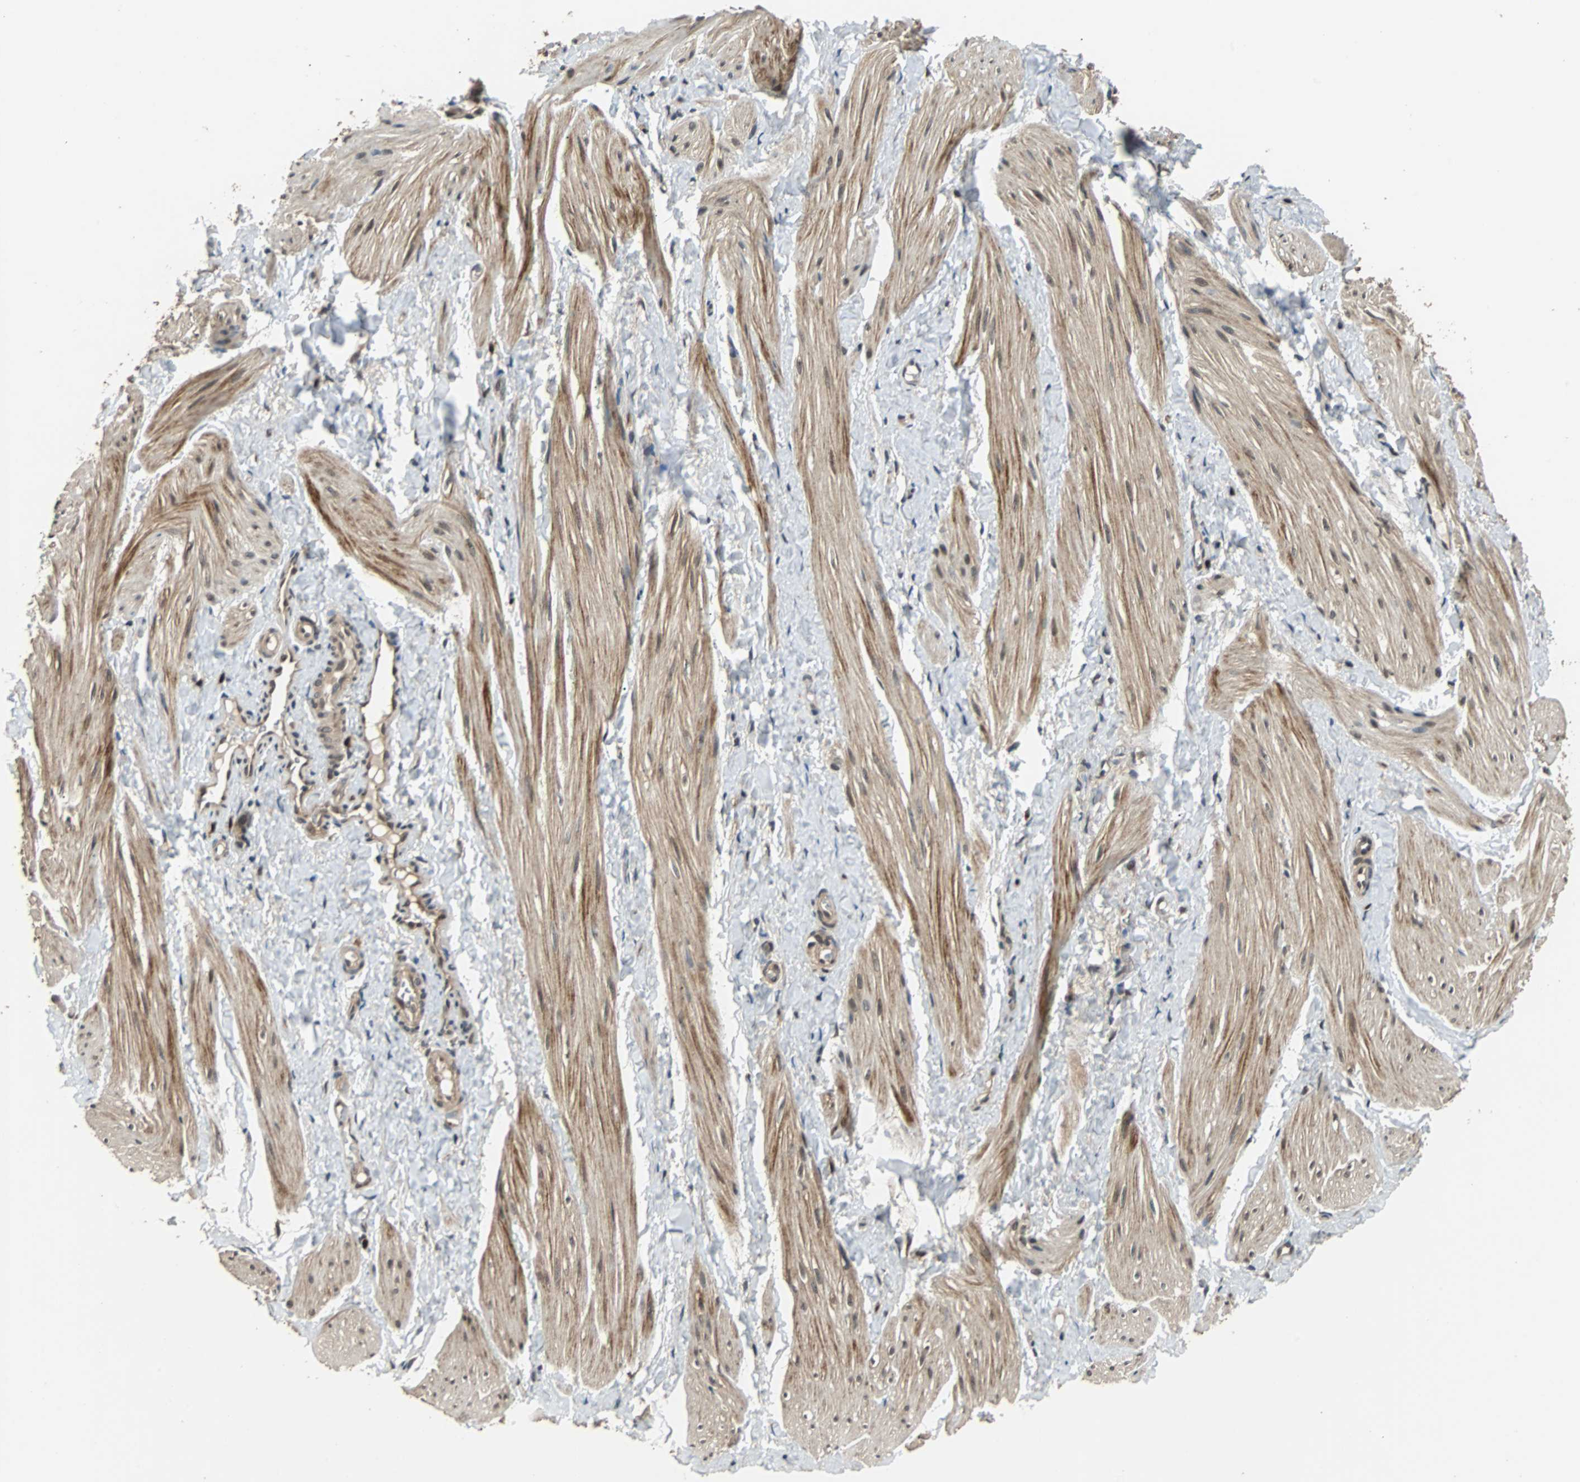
{"staining": {"intensity": "moderate", "quantity": ">75%", "location": "cytoplasmic/membranous,nuclear"}, "tissue": "smooth muscle", "cell_type": "Smooth muscle cells", "image_type": "normal", "snomed": [{"axis": "morphology", "description": "Normal tissue, NOS"}, {"axis": "topography", "description": "Smooth muscle"}], "caption": "This is an image of IHC staining of benign smooth muscle, which shows moderate staining in the cytoplasmic/membranous,nuclear of smooth muscle cells.", "gene": "PRDX6", "patient": {"sex": "male", "age": 16}}